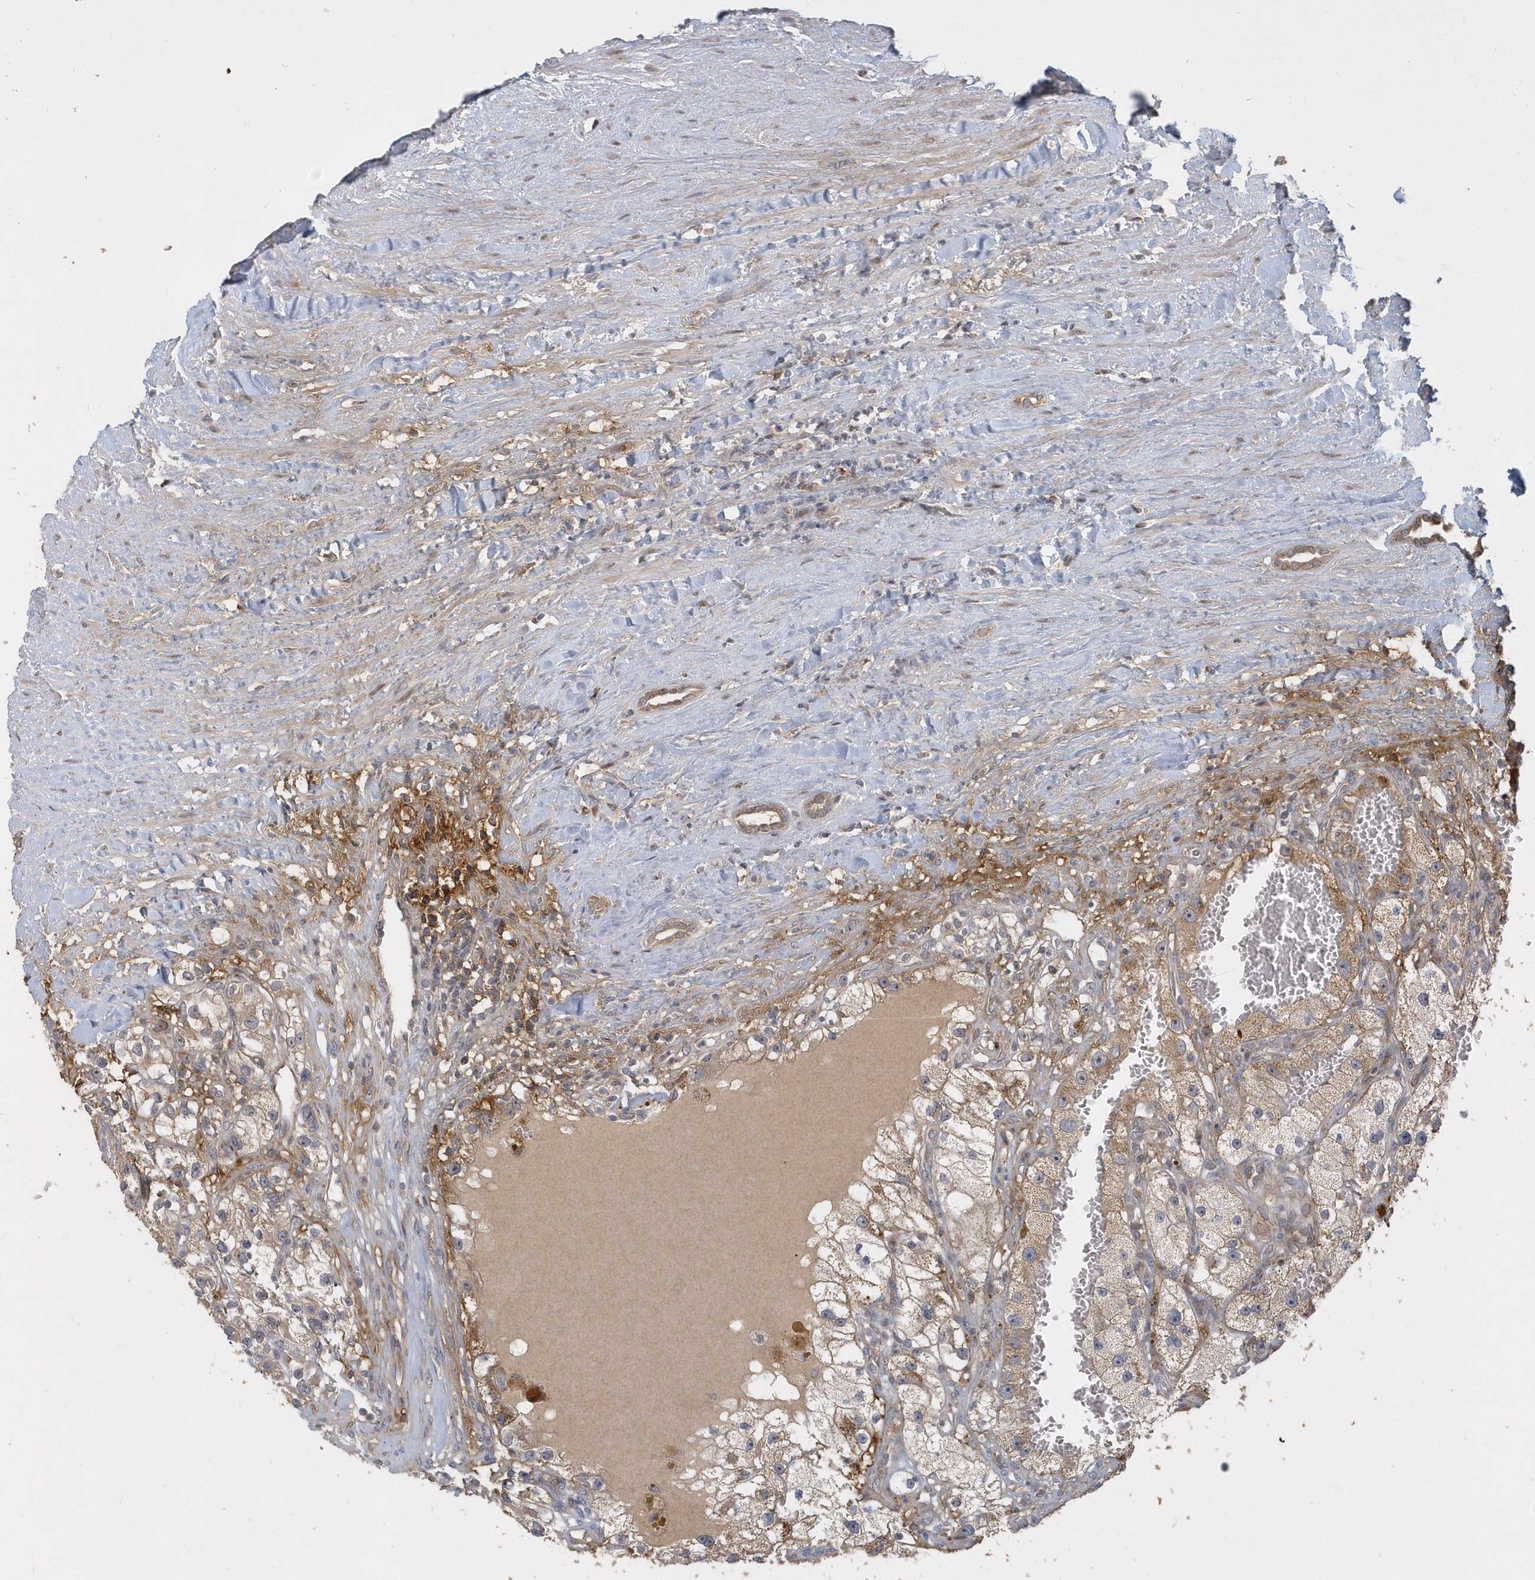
{"staining": {"intensity": "weak", "quantity": ">75%", "location": "cytoplasmic/membranous"}, "tissue": "renal cancer", "cell_type": "Tumor cells", "image_type": "cancer", "snomed": [{"axis": "morphology", "description": "Adenocarcinoma, NOS"}, {"axis": "topography", "description": "Kidney"}], "caption": "Immunohistochemistry image of neoplastic tissue: human renal cancer stained using immunohistochemistry (IHC) shows low levels of weak protein expression localized specifically in the cytoplasmic/membranous of tumor cells, appearing as a cytoplasmic/membranous brown color.", "gene": "TRAIP", "patient": {"sex": "female", "age": 57}}